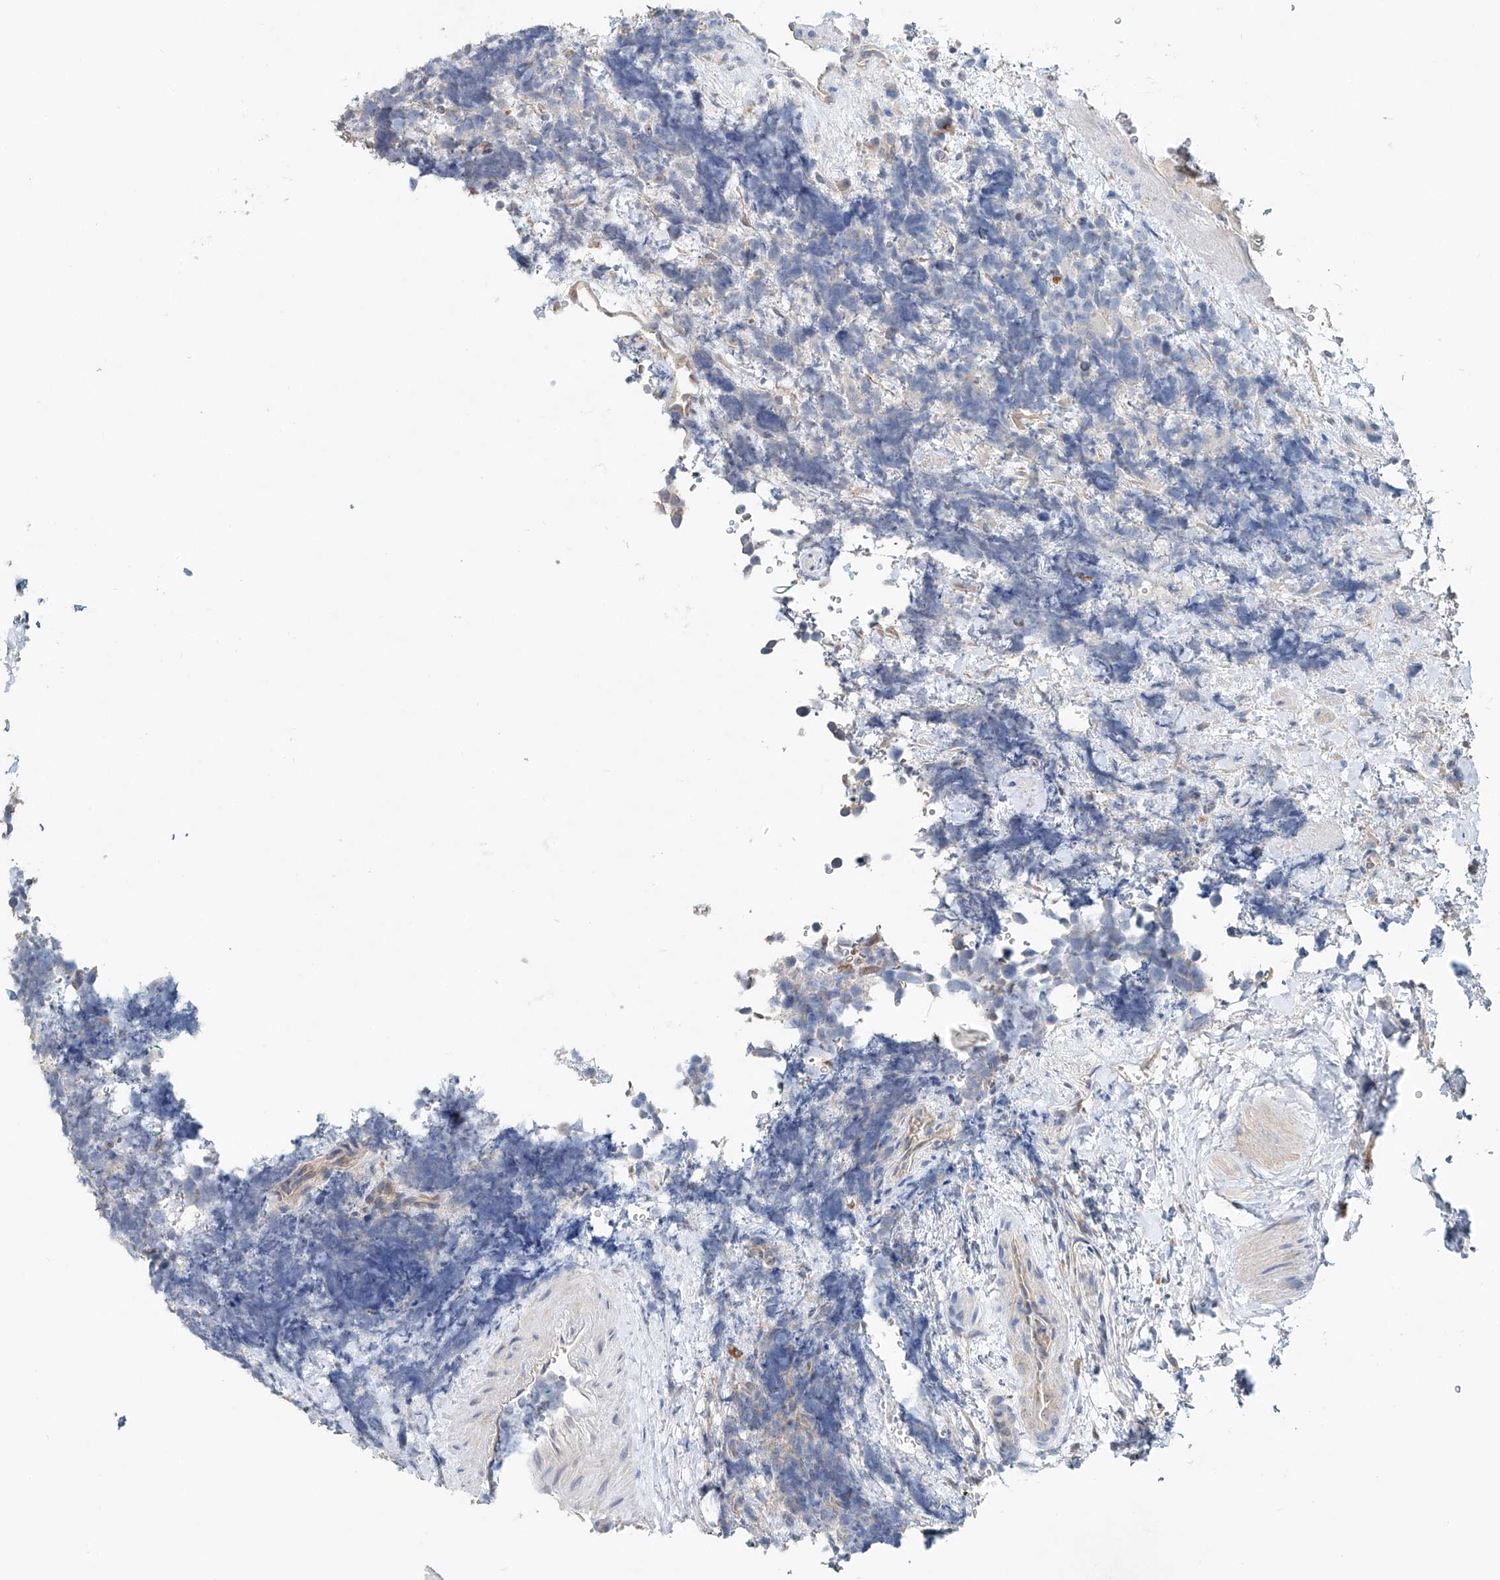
{"staining": {"intensity": "negative", "quantity": "none", "location": "none"}, "tissue": "urothelial cancer", "cell_type": "Tumor cells", "image_type": "cancer", "snomed": [{"axis": "morphology", "description": "Urothelial carcinoma, High grade"}, {"axis": "topography", "description": "Urinary bladder"}], "caption": "Urothelial cancer was stained to show a protein in brown. There is no significant expression in tumor cells. Nuclei are stained in blue.", "gene": "TRIM47", "patient": {"sex": "female", "age": 82}}